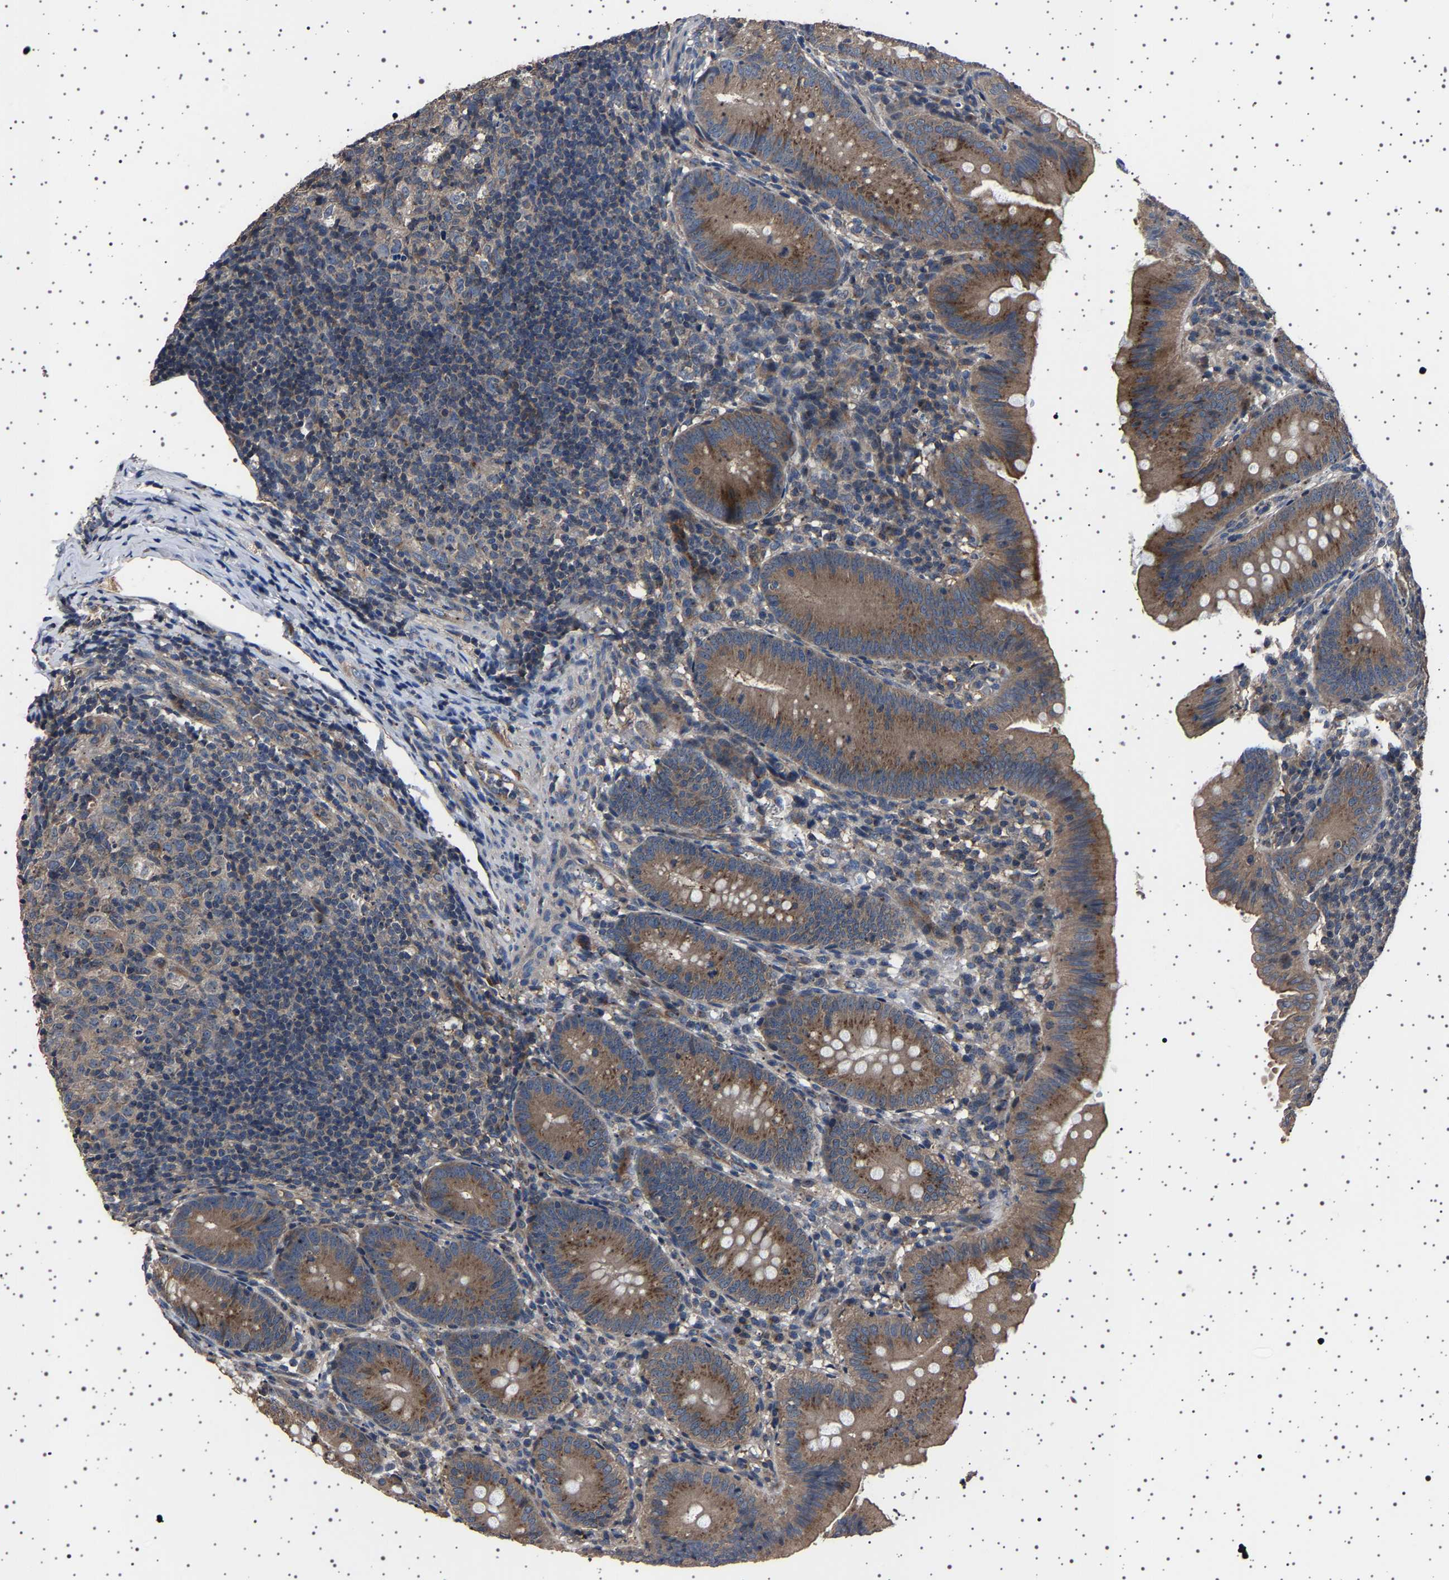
{"staining": {"intensity": "moderate", "quantity": ">75%", "location": "cytoplasmic/membranous"}, "tissue": "appendix", "cell_type": "Glandular cells", "image_type": "normal", "snomed": [{"axis": "morphology", "description": "Normal tissue, NOS"}, {"axis": "topography", "description": "Appendix"}], "caption": "Appendix stained with a protein marker demonstrates moderate staining in glandular cells.", "gene": "NCKAP1", "patient": {"sex": "male", "age": 1}}